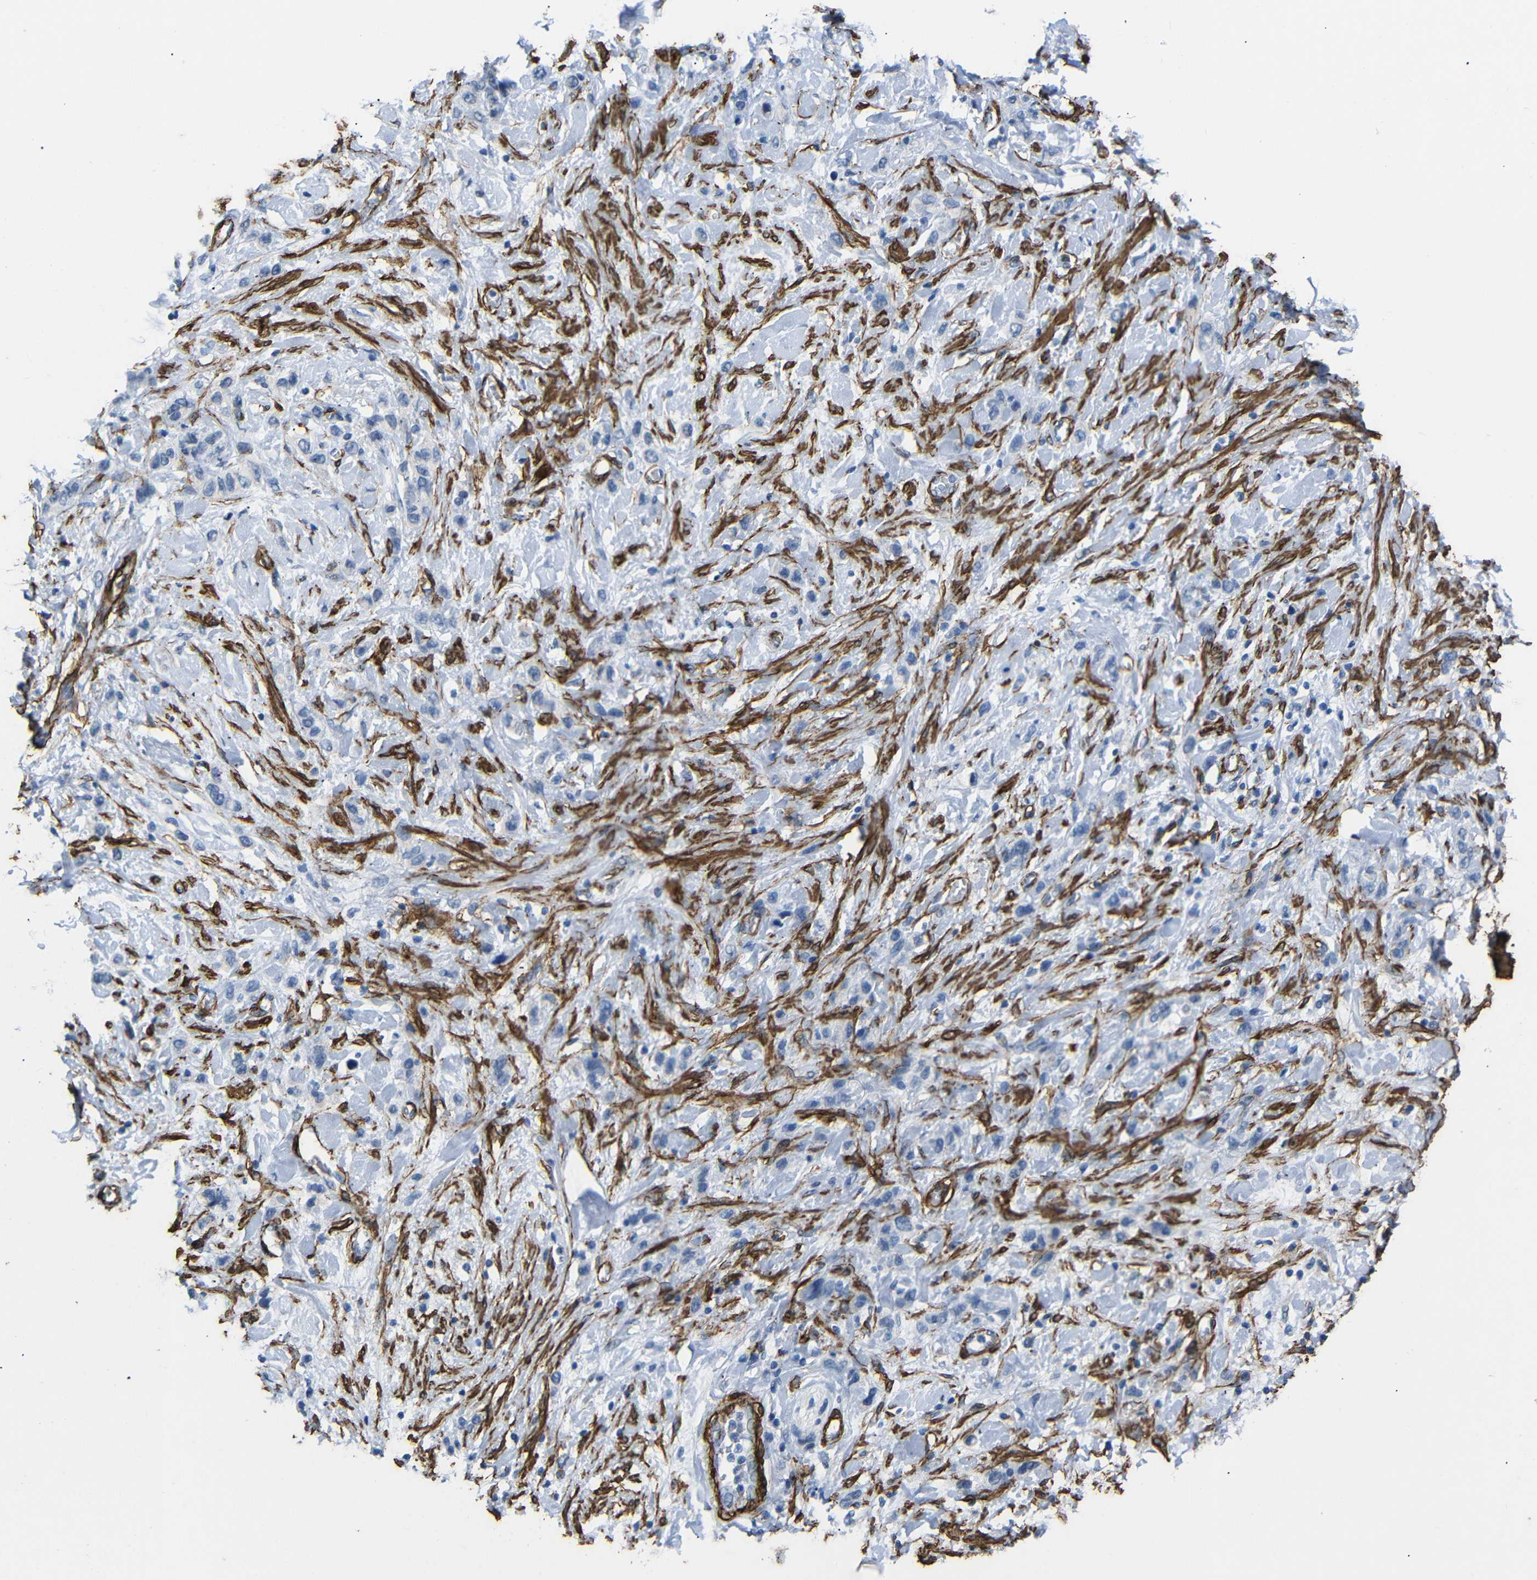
{"staining": {"intensity": "negative", "quantity": "none", "location": "none"}, "tissue": "stomach cancer", "cell_type": "Tumor cells", "image_type": "cancer", "snomed": [{"axis": "morphology", "description": "Adenocarcinoma, NOS"}, {"axis": "morphology", "description": "Adenocarcinoma, High grade"}, {"axis": "topography", "description": "Stomach, upper"}, {"axis": "topography", "description": "Stomach, lower"}], "caption": "Immunohistochemistry (IHC) image of stomach cancer stained for a protein (brown), which displays no positivity in tumor cells. Nuclei are stained in blue.", "gene": "ACTA2", "patient": {"sex": "female", "age": 65}}